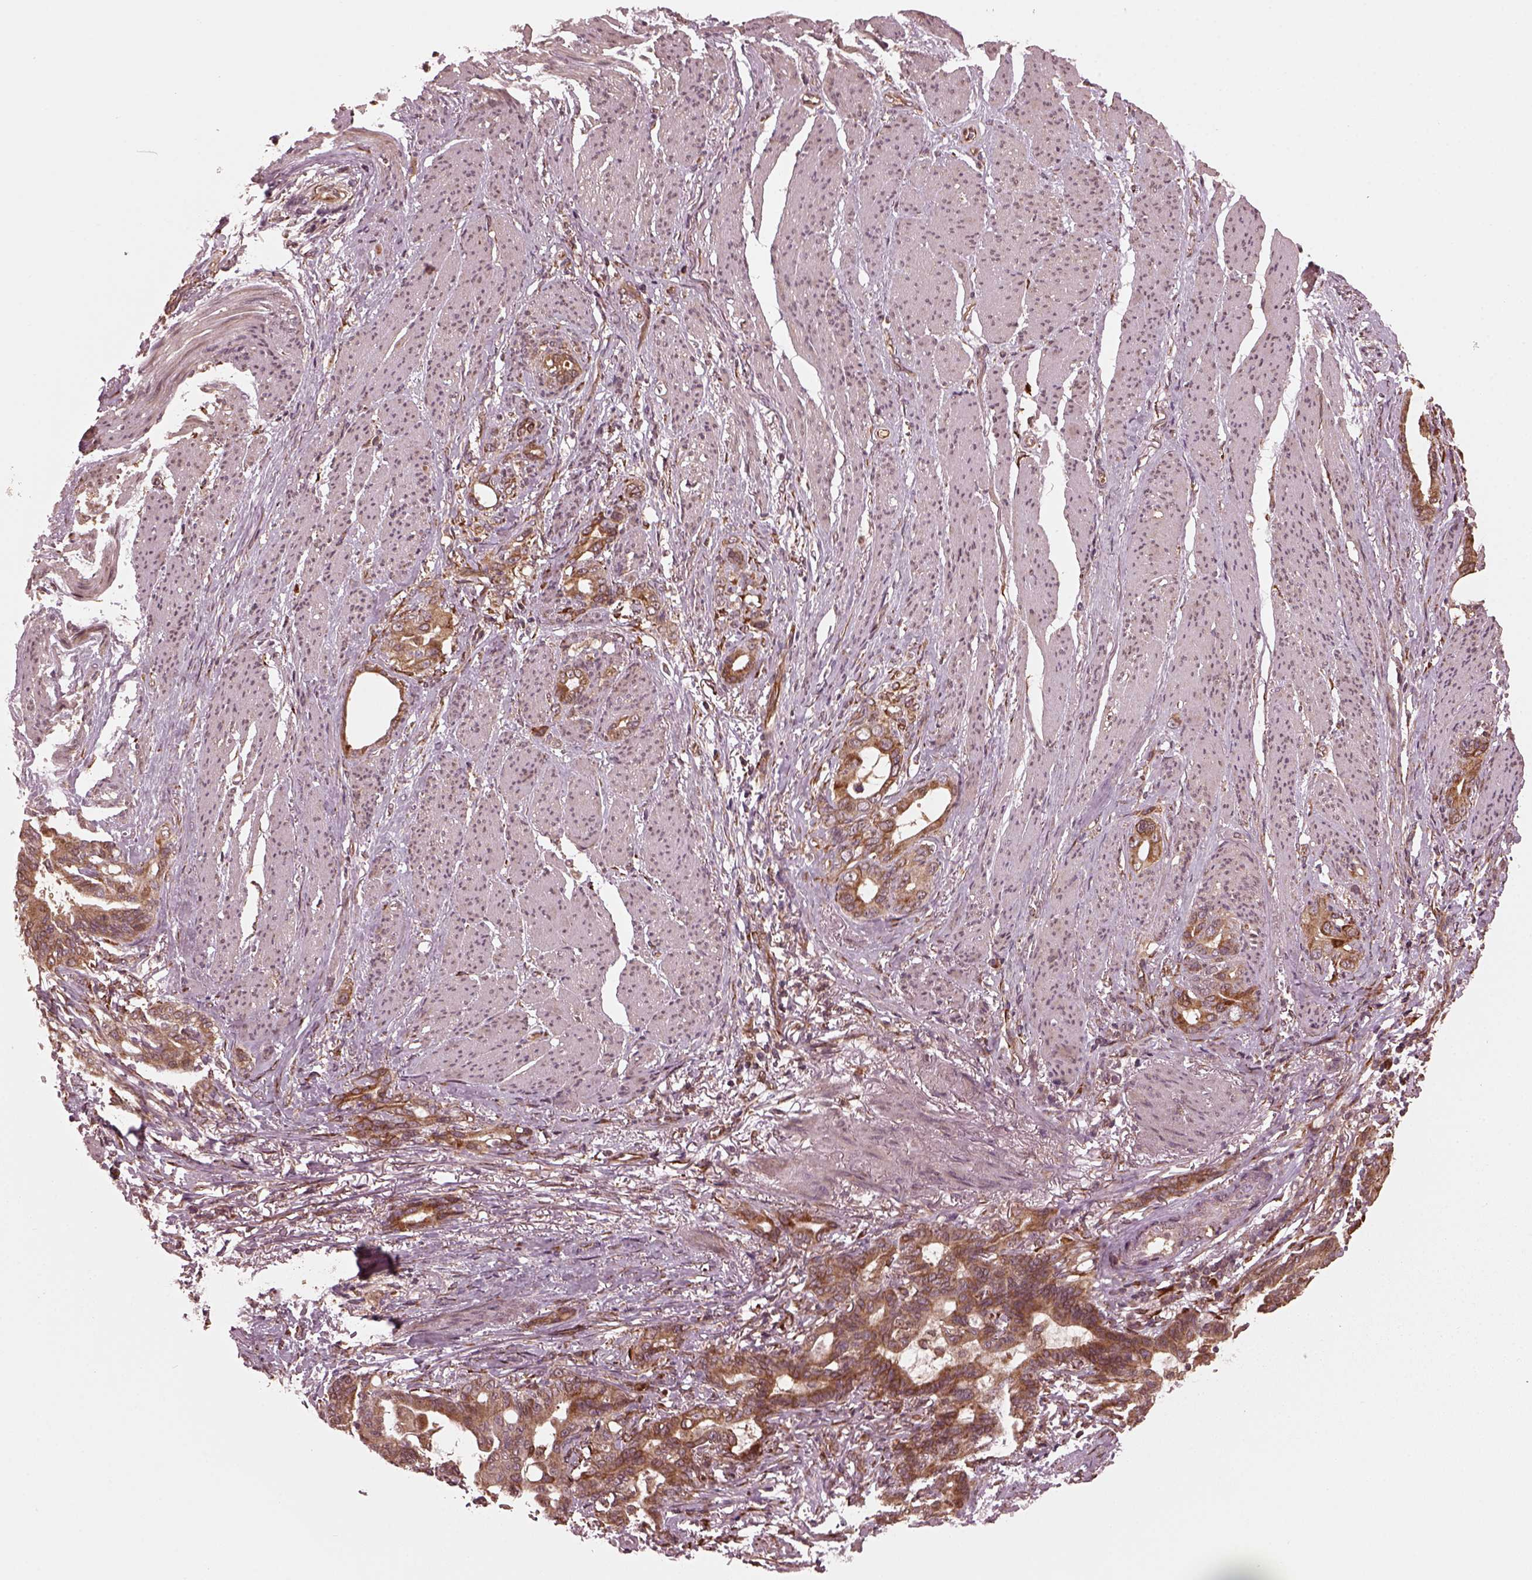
{"staining": {"intensity": "moderate", "quantity": ">75%", "location": "cytoplasmic/membranous"}, "tissue": "stomach cancer", "cell_type": "Tumor cells", "image_type": "cancer", "snomed": [{"axis": "morphology", "description": "Normal tissue, NOS"}, {"axis": "morphology", "description": "Adenocarcinoma, NOS"}, {"axis": "topography", "description": "Esophagus"}, {"axis": "topography", "description": "Stomach, upper"}], "caption": "A medium amount of moderate cytoplasmic/membranous expression is present in approximately >75% of tumor cells in stomach adenocarcinoma tissue.", "gene": "ZNF292", "patient": {"sex": "male", "age": 62}}